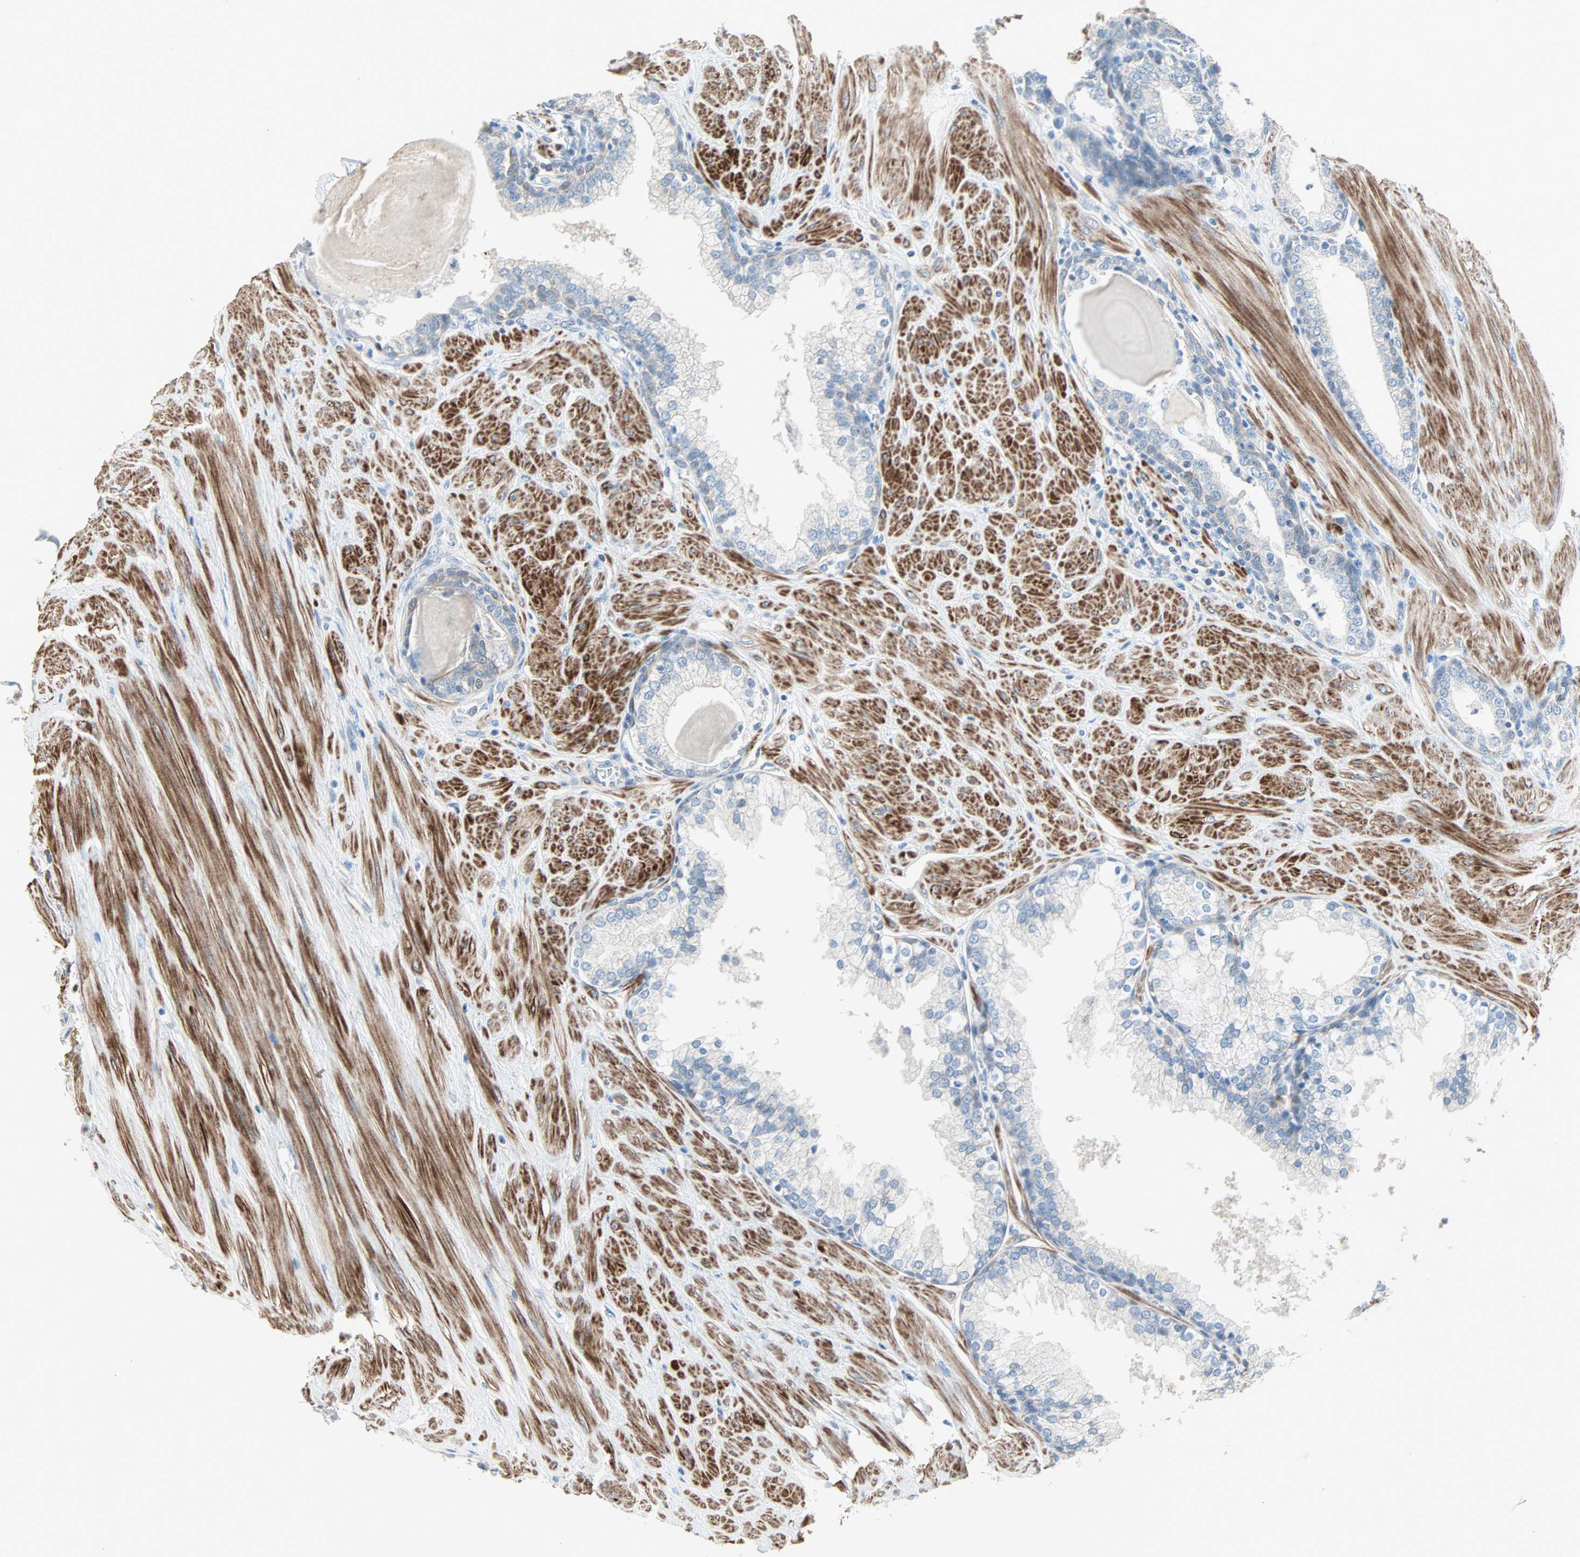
{"staining": {"intensity": "negative", "quantity": "none", "location": "none"}, "tissue": "prostate", "cell_type": "Glandular cells", "image_type": "normal", "snomed": [{"axis": "morphology", "description": "Normal tissue, NOS"}, {"axis": "topography", "description": "Prostate"}], "caption": "Glandular cells show no significant protein staining in unremarkable prostate.", "gene": "ACVRL1", "patient": {"sex": "male", "age": 51}}